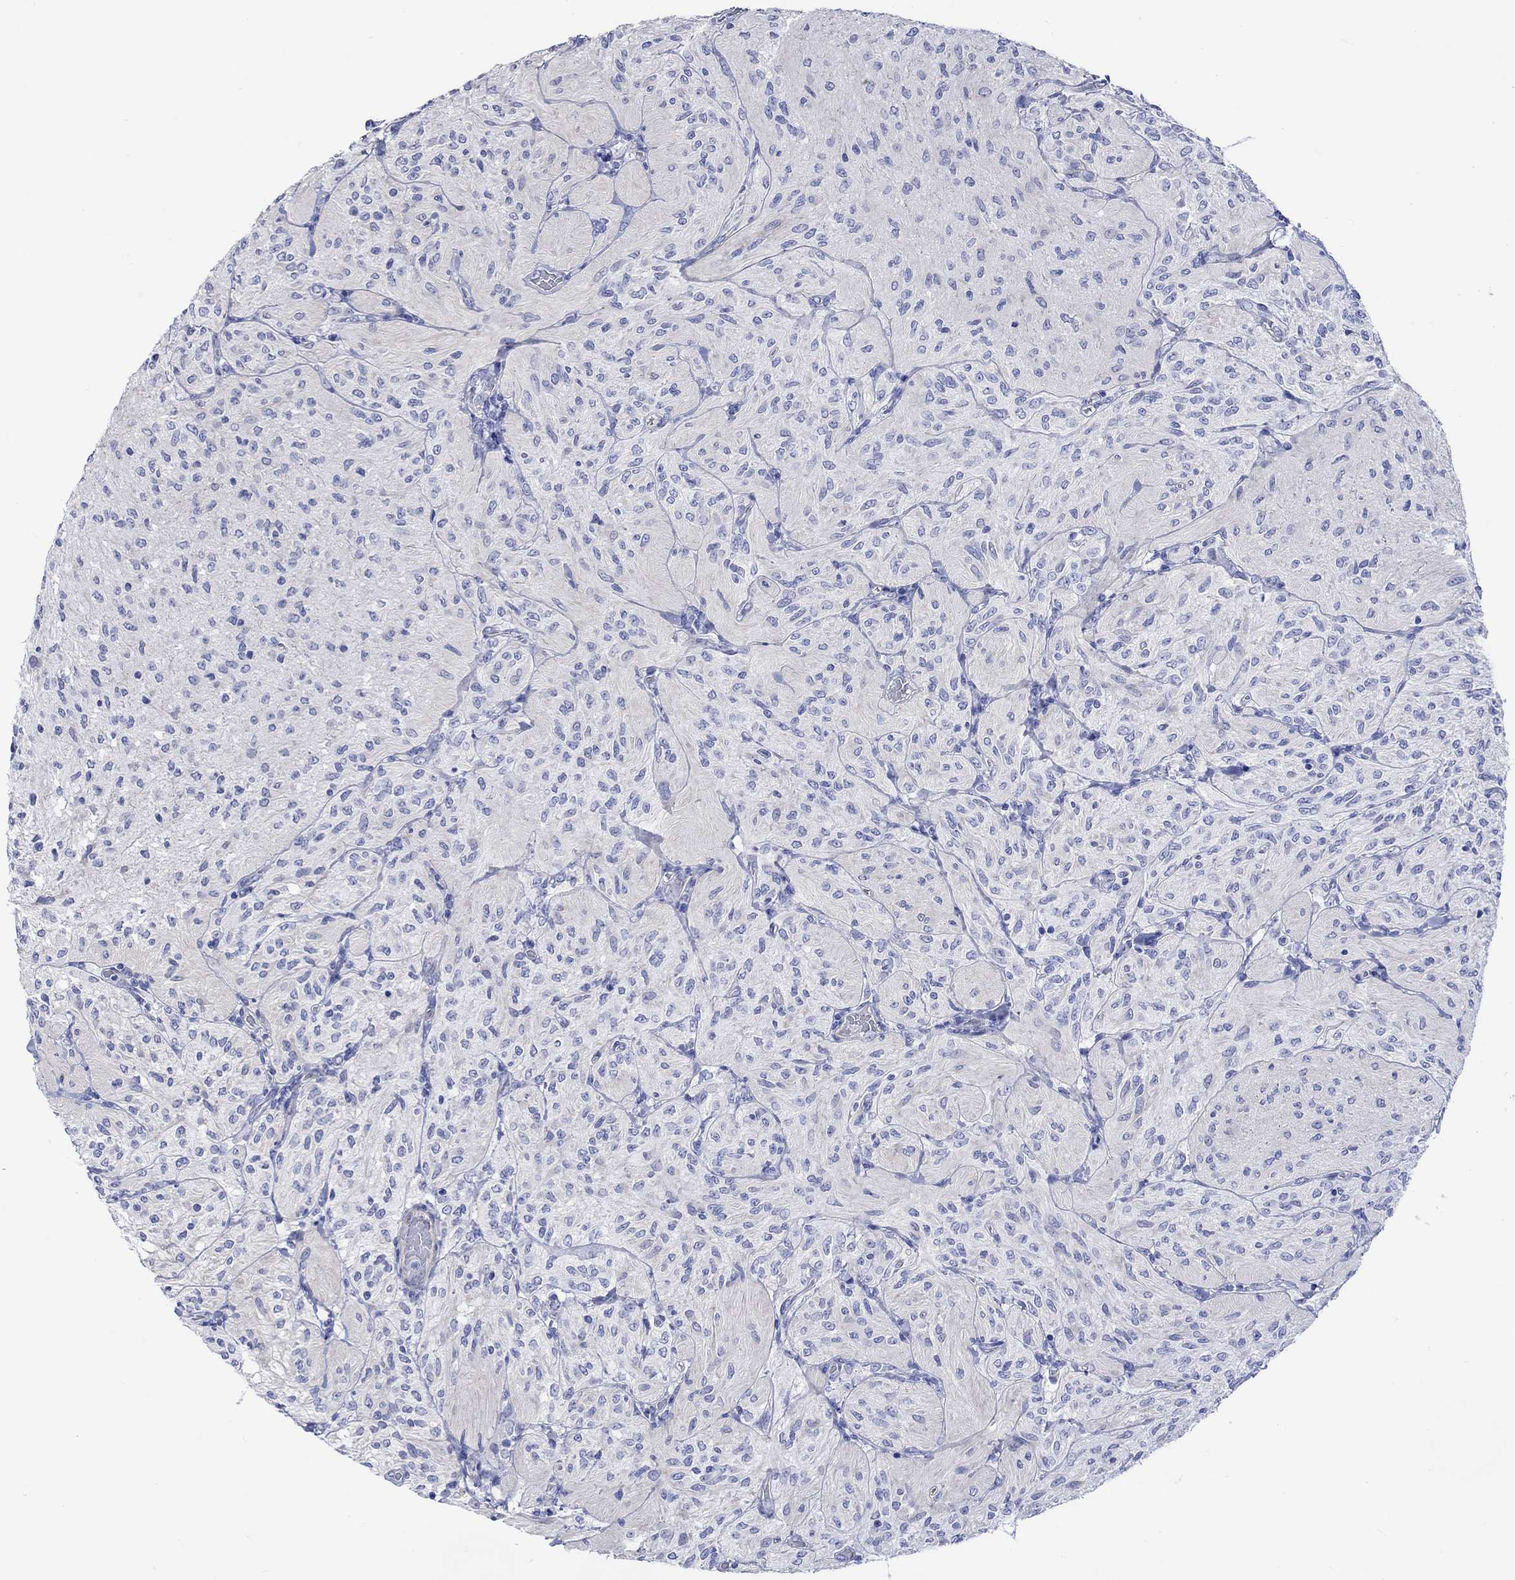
{"staining": {"intensity": "negative", "quantity": "none", "location": "none"}, "tissue": "glioma", "cell_type": "Tumor cells", "image_type": "cancer", "snomed": [{"axis": "morphology", "description": "Glioma, malignant, Low grade"}, {"axis": "topography", "description": "Brain"}], "caption": "IHC micrograph of neoplastic tissue: human glioma stained with DAB shows no significant protein expression in tumor cells. (Immunohistochemistry (ihc), brightfield microscopy, high magnification).", "gene": "HARBI1", "patient": {"sex": "male", "age": 3}}